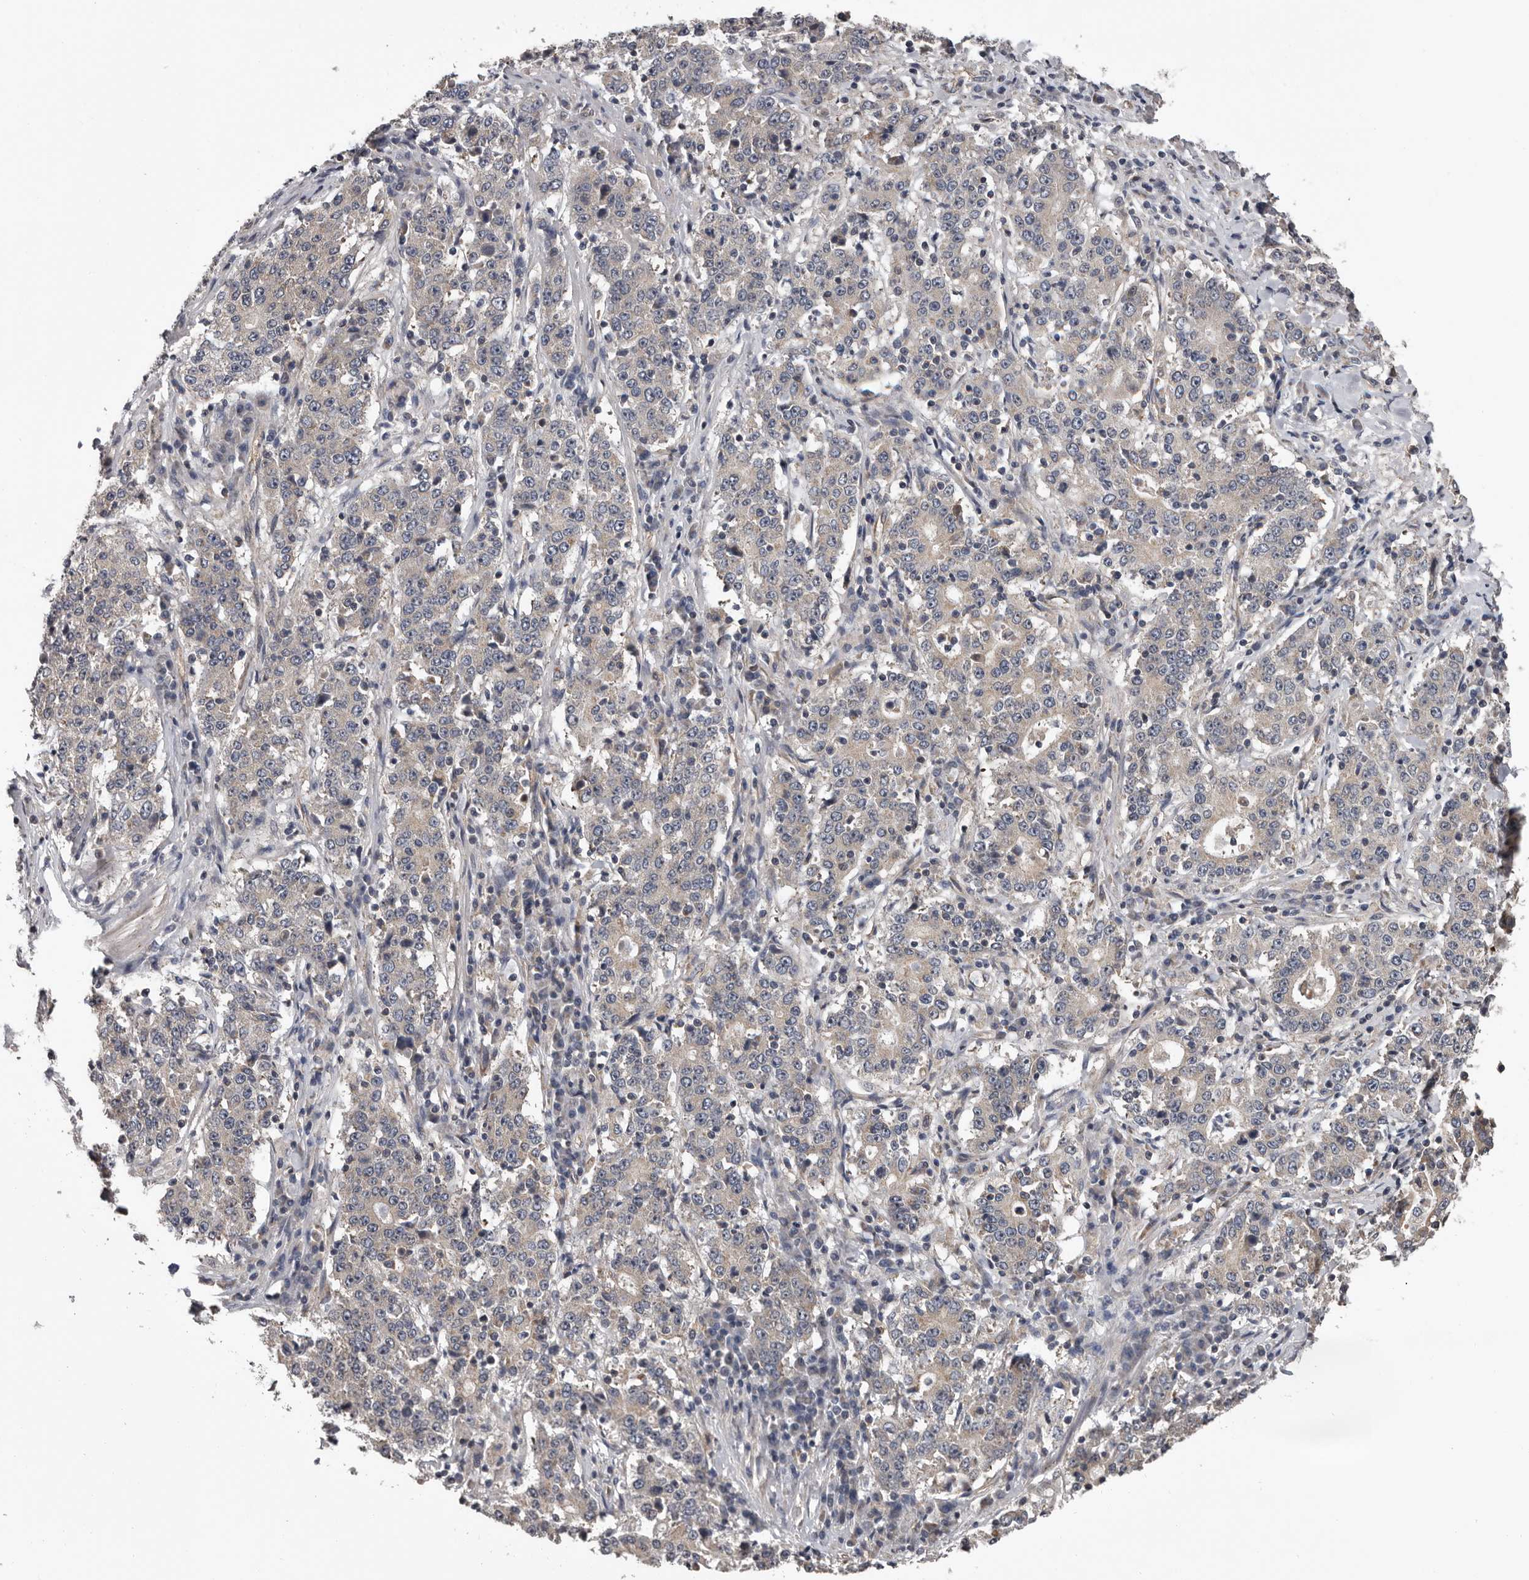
{"staining": {"intensity": "negative", "quantity": "none", "location": "none"}, "tissue": "stomach cancer", "cell_type": "Tumor cells", "image_type": "cancer", "snomed": [{"axis": "morphology", "description": "Adenocarcinoma, NOS"}, {"axis": "topography", "description": "Stomach"}], "caption": "This is an IHC micrograph of human stomach cancer. There is no expression in tumor cells.", "gene": "VPS37A", "patient": {"sex": "male", "age": 59}}